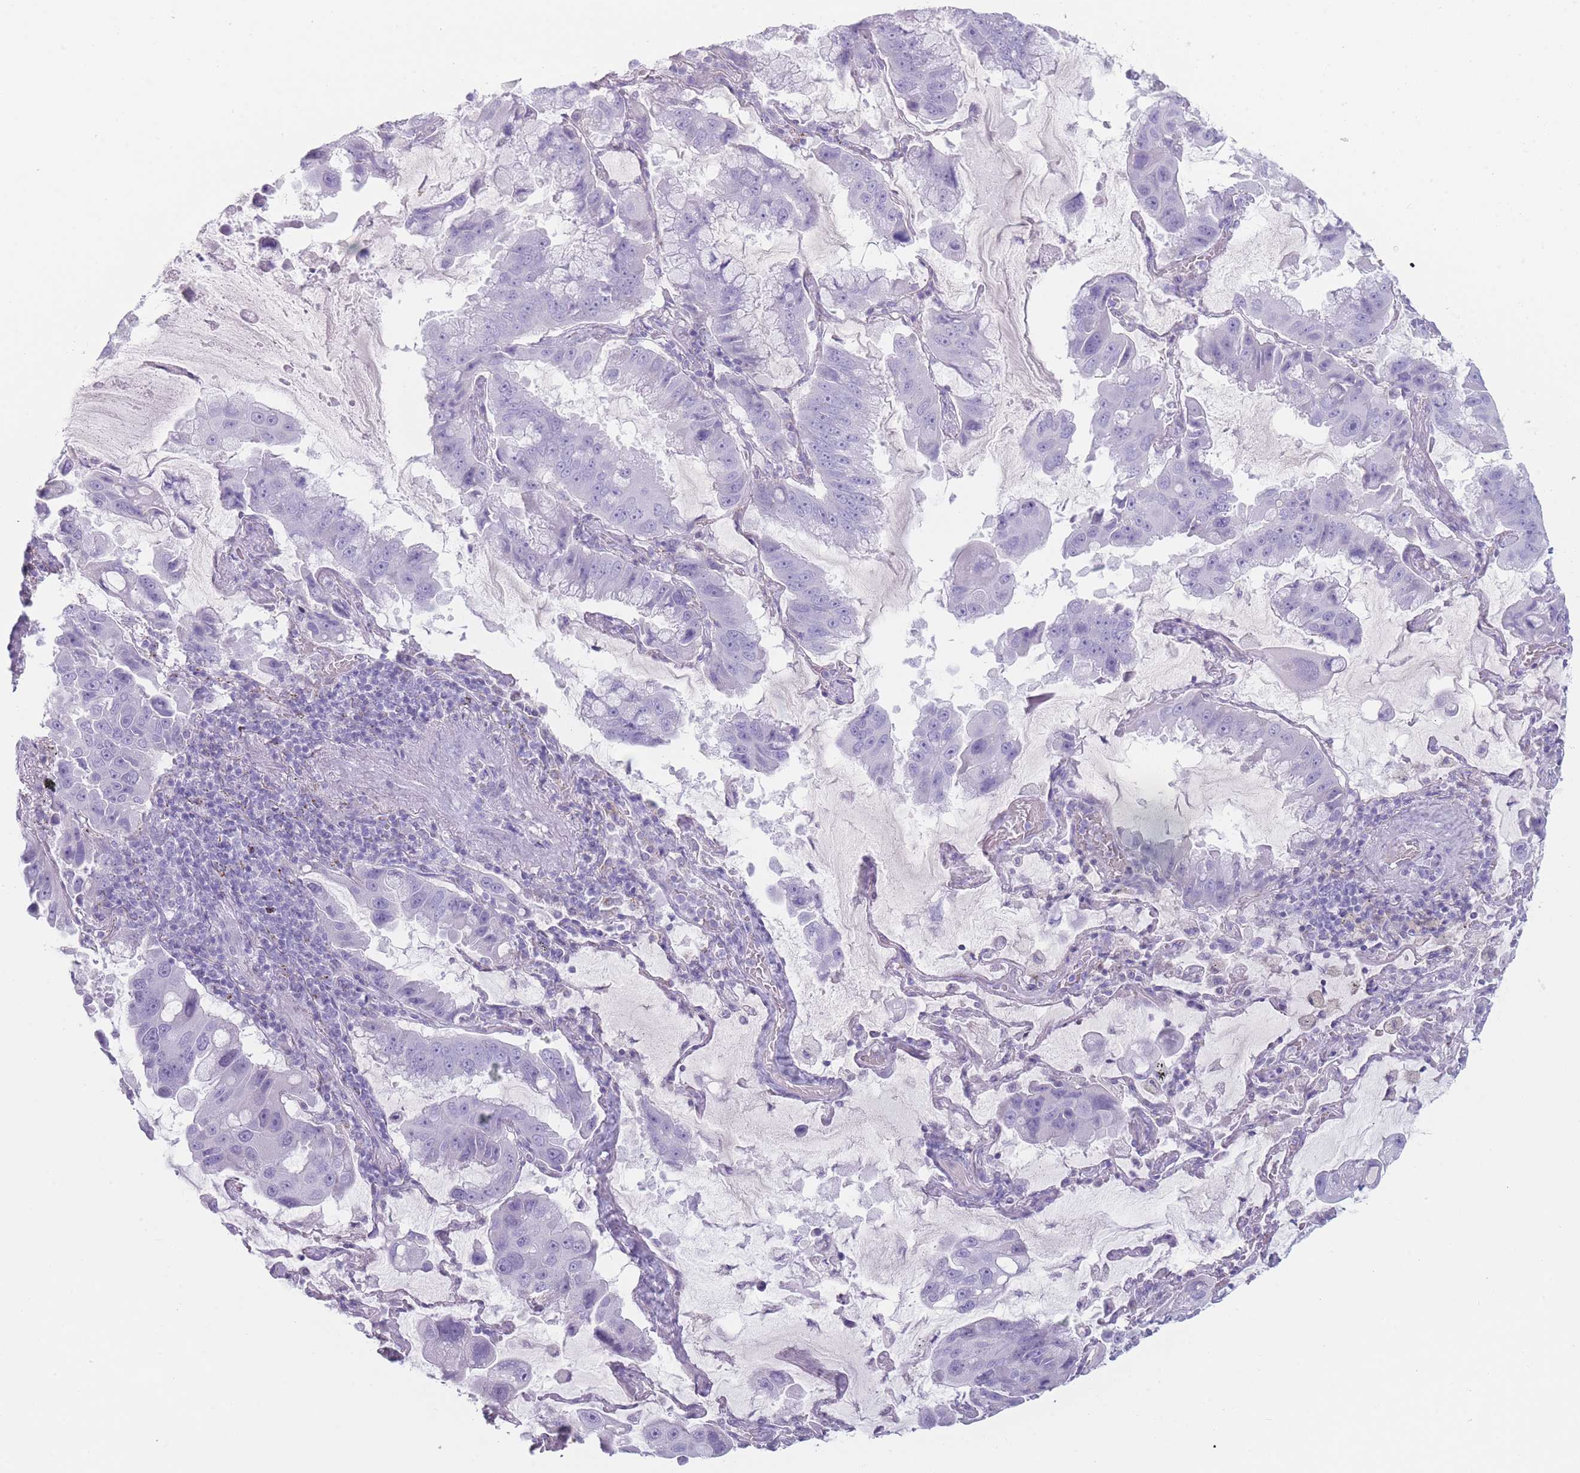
{"staining": {"intensity": "negative", "quantity": "none", "location": "none"}, "tissue": "lung cancer", "cell_type": "Tumor cells", "image_type": "cancer", "snomed": [{"axis": "morphology", "description": "Adenocarcinoma, NOS"}, {"axis": "topography", "description": "Lung"}], "caption": "High power microscopy image of an immunohistochemistry histopathology image of adenocarcinoma (lung), revealing no significant positivity in tumor cells.", "gene": "GPR12", "patient": {"sex": "male", "age": 64}}